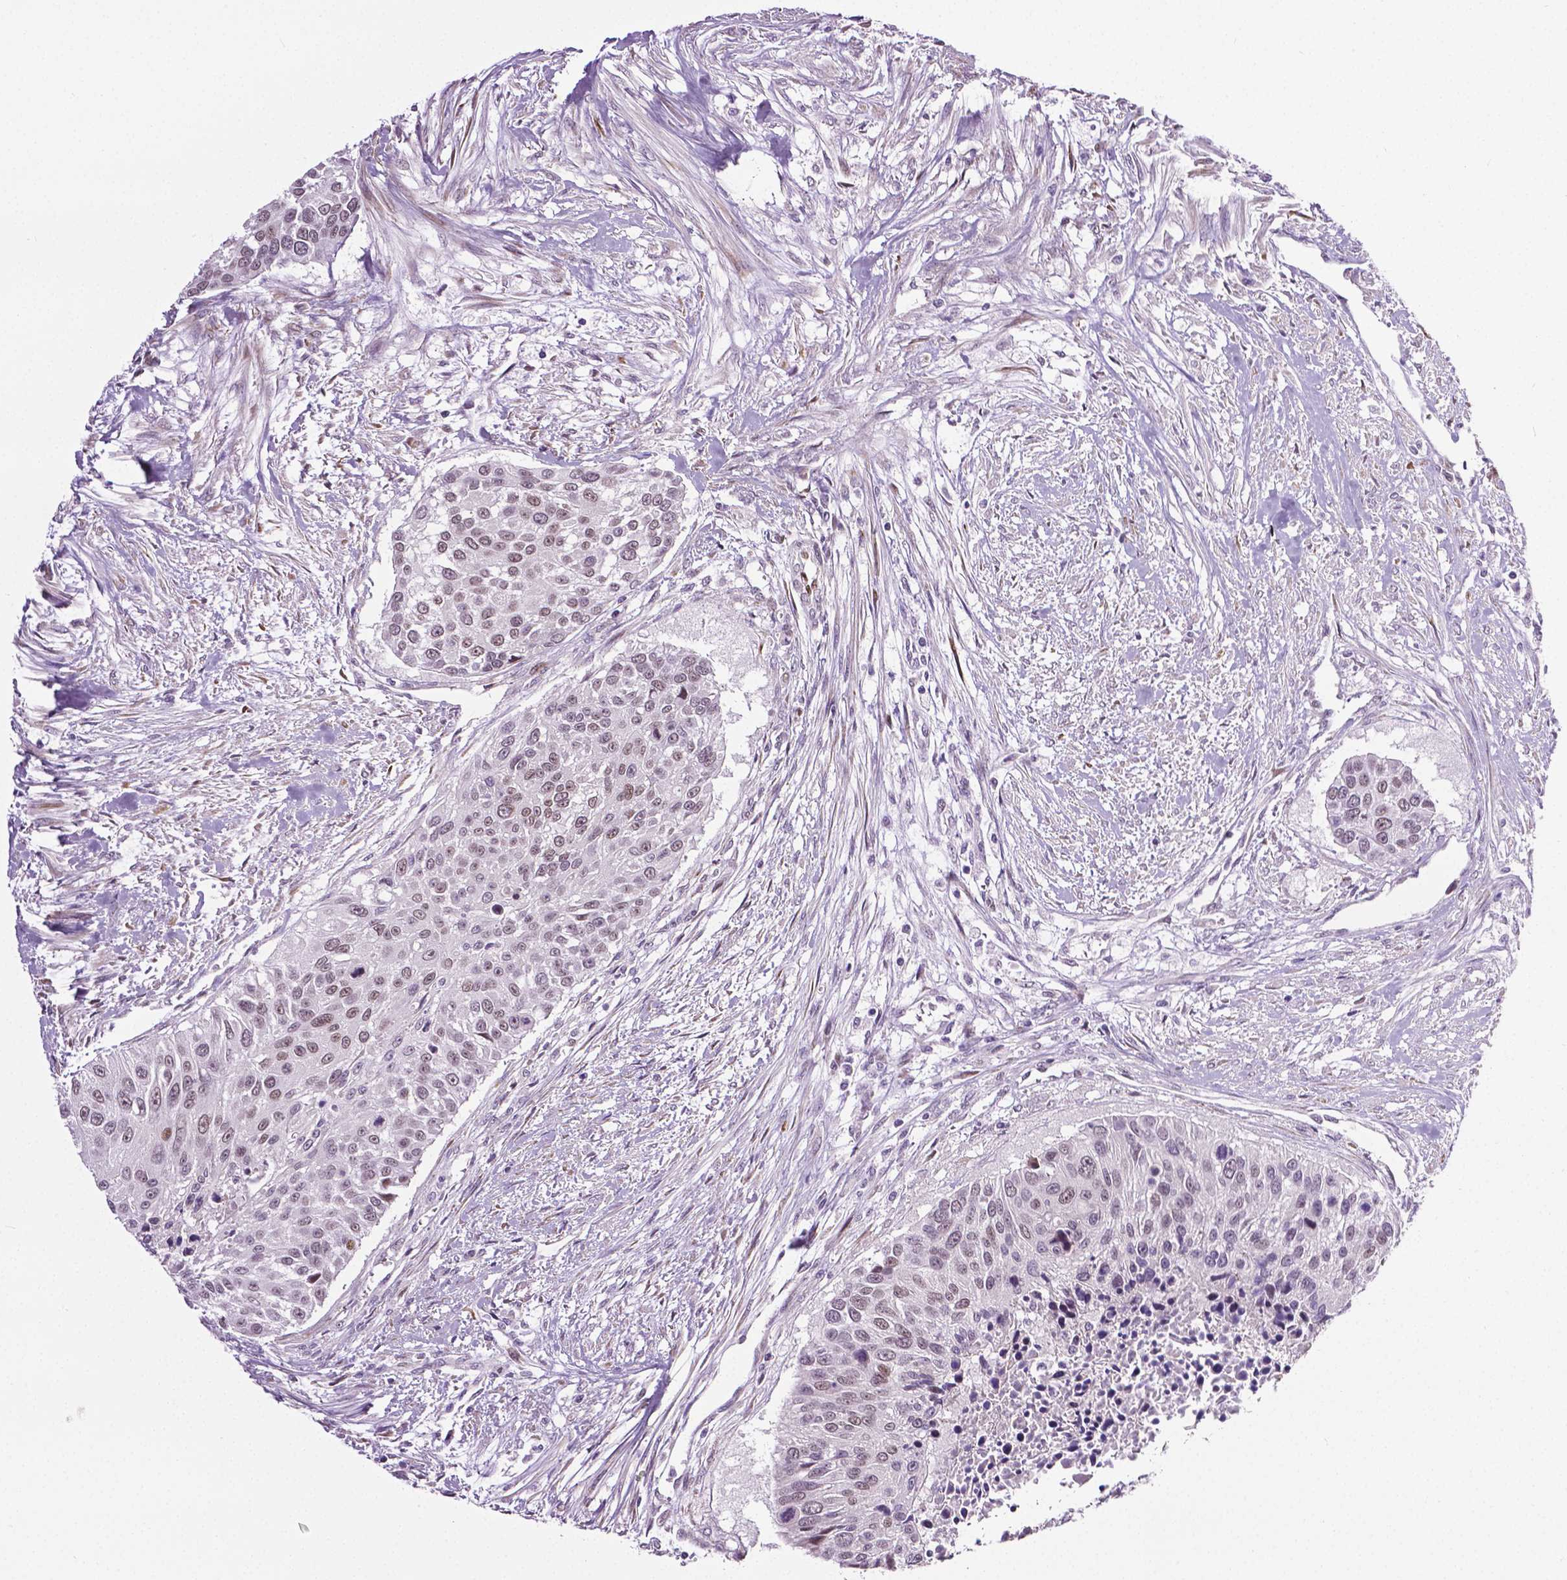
{"staining": {"intensity": "weak", "quantity": "25%-75%", "location": "nuclear"}, "tissue": "urothelial cancer", "cell_type": "Tumor cells", "image_type": "cancer", "snomed": [{"axis": "morphology", "description": "Urothelial carcinoma, NOS"}, {"axis": "topography", "description": "Urinary bladder"}], "caption": "IHC histopathology image of neoplastic tissue: urothelial cancer stained using IHC exhibits low levels of weak protein expression localized specifically in the nuclear of tumor cells, appearing as a nuclear brown color.", "gene": "PTGER3", "patient": {"sex": "male", "age": 55}}